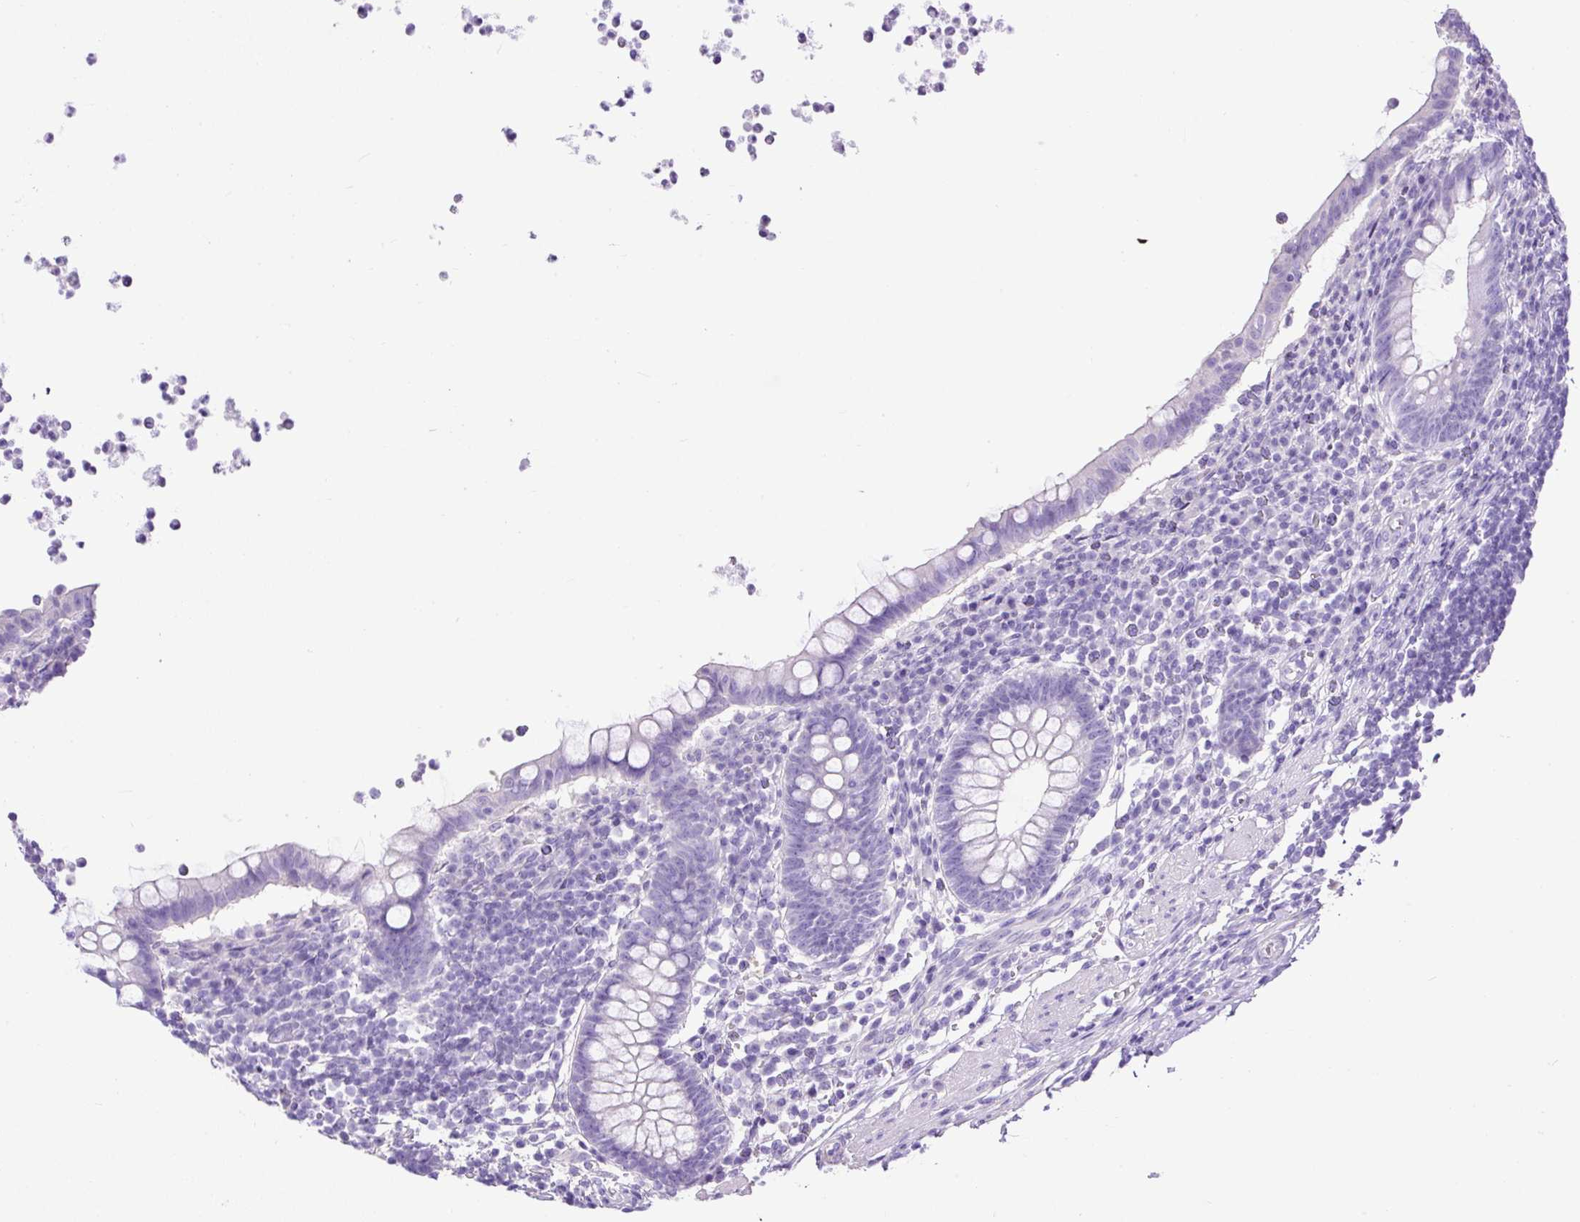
{"staining": {"intensity": "negative", "quantity": "none", "location": "none"}, "tissue": "appendix", "cell_type": "Glandular cells", "image_type": "normal", "snomed": [{"axis": "morphology", "description": "Normal tissue, NOS"}, {"axis": "topography", "description": "Appendix"}], "caption": "This is an immunohistochemistry image of benign human appendix. There is no expression in glandular cells.", "gene": "PDIA2", "patient": {"sex": "female", "age": 56}}